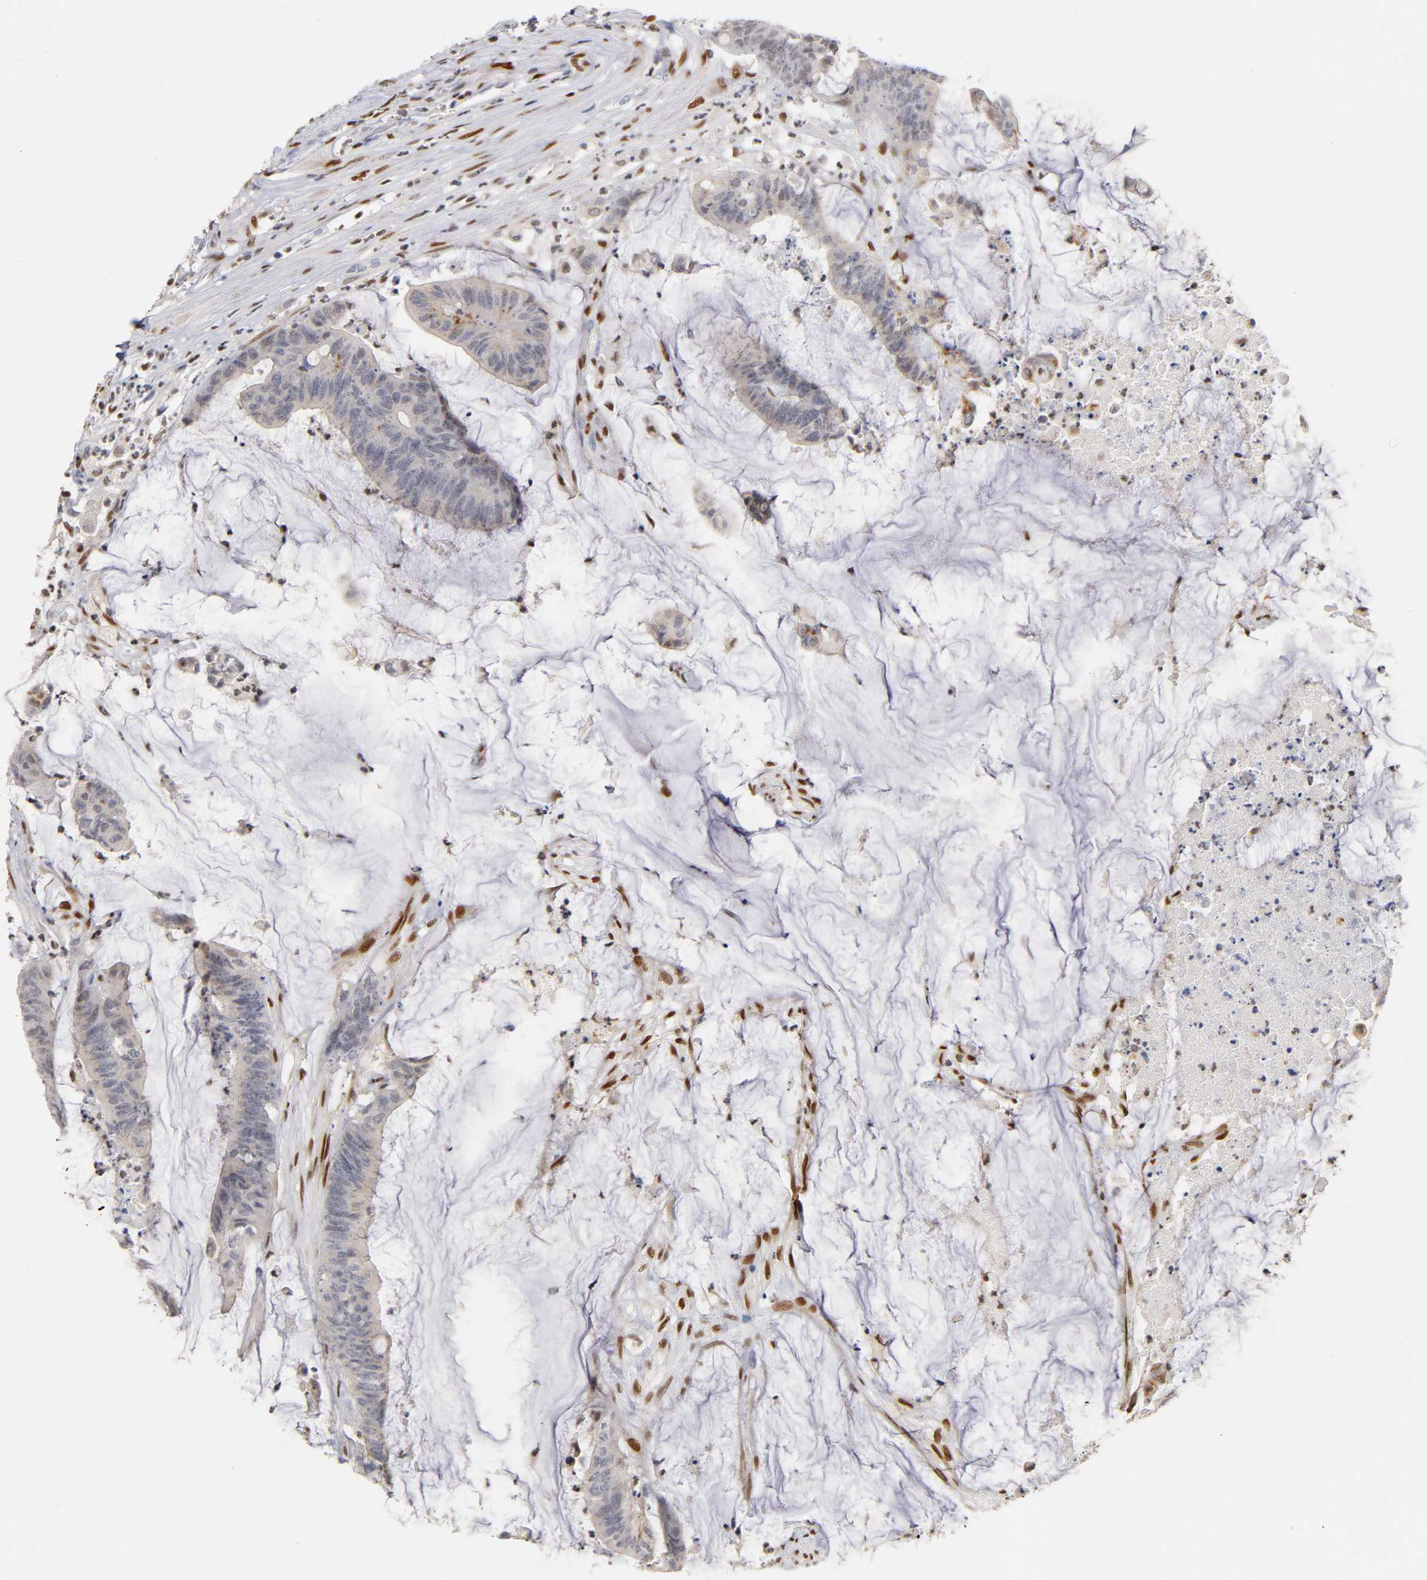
{"staining": {"intensity": "weak", "quantity": "25%-75%", "location": "cytoplasmic/membranous"}, "tissue": "colorectal cancer", "cell_type": "Tumor cells", "image_type": "cancer", "snomed": [{"axis": "morphology", "description": "Adenocarcinoma, NOS"}, {"axis": "topography", "description": "Rectum"}], "caption": "IHC staining of colorectal adenocarcinoma, which shows low levels of weak cytoplasmic/membranous staining in about 25%-75% of tumor cells indicating weak cytoplasmic/membranous protein staining. The staining was performed using DAB (3,3'-diaminobenzidine) (brown) for protein detection and nuclei were counterstained in hematoxylin (blue).", "gene": "RUNX1", "patient": {"sex": "female", "age": 66}}